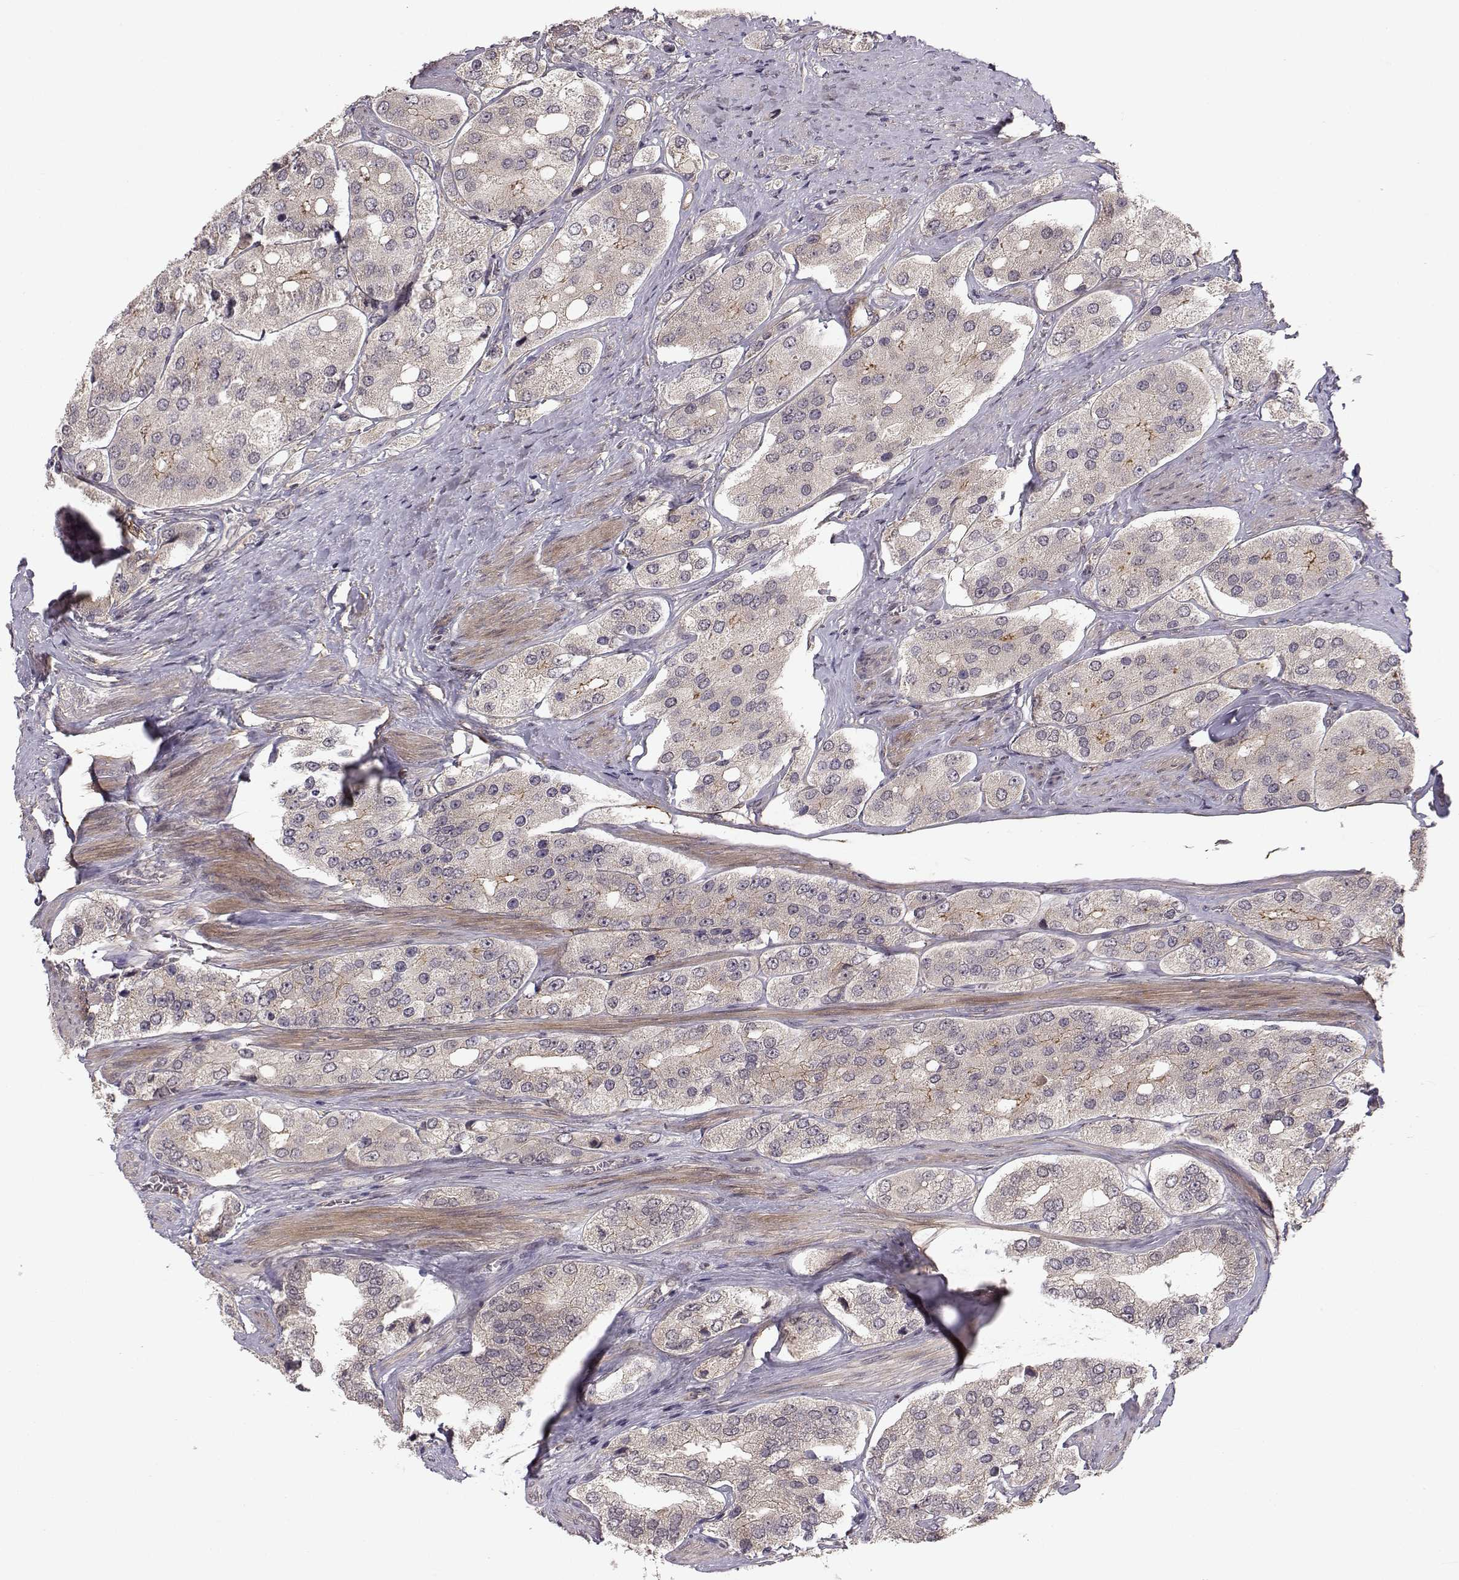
{"staining": {"intensity": "moderate", "quantity": "<25%", "location": "cytoplasmic/membranous"}, "tissue": "prostate cancer", "cell_type": "Tumor cells", "image_type": "cancer", "snomed": [{"axis": "morphology", "description": "Adenocarcinoma, Low grade"}, {"axis": "topography", "description": "Prostate"}], "caption": "Prostate cancer (adenocarcinoma (low-grade)) stained with IHC displays moderate cytoplasmic/membranous positivity in about <25% of tumor cells.", "gene": "PLEKHG3", "patient": {"sex": "male", "age": 69}}